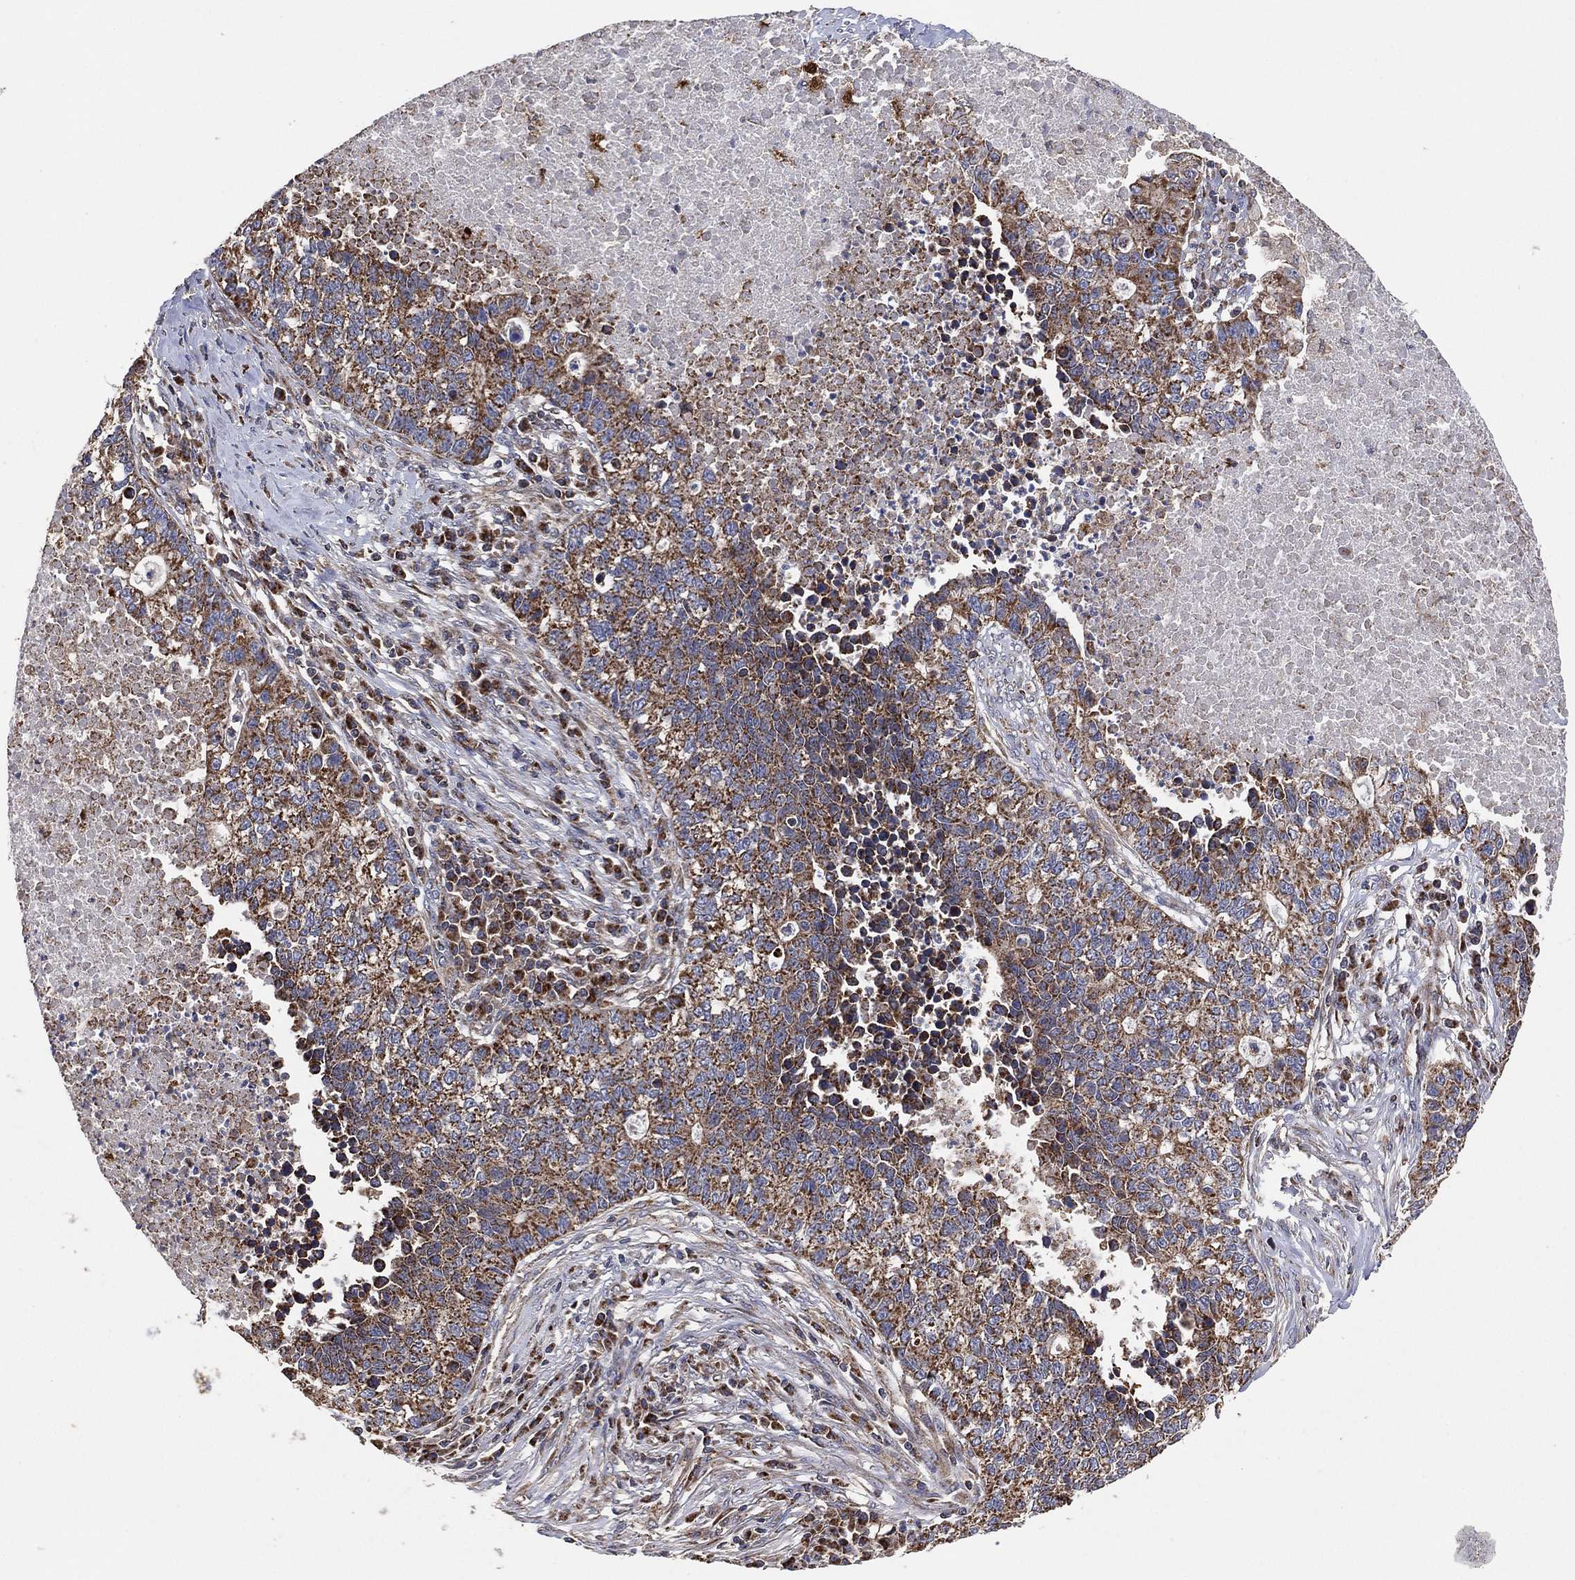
{"staining": {"intensity": "moderate", "quantity": "25%-75%", "location": "cytoplasmic/membranous"}, "tissue": "lung cancer", "cell_type": "Tumor cells", "image_type": "cancer", "snomed": [{"axis": "morphology", "description": "Adenocarcinoma, NOS"}, {"axis": "topography", "description": "Lung"}], "caption": "Protein staining exhibits moderate cytoplasmic/membranous positivity in about 25%-75% of tumor cells in adenocarcinoma (lung). The staining was performed using DAB (3,3'-diaminobenzidine), with brown indicating positive protein expression. Nuclei are stained blue with hematoxylin.", "gene": "LIMD1", "patient": {"sex": "male", "age": 57}}